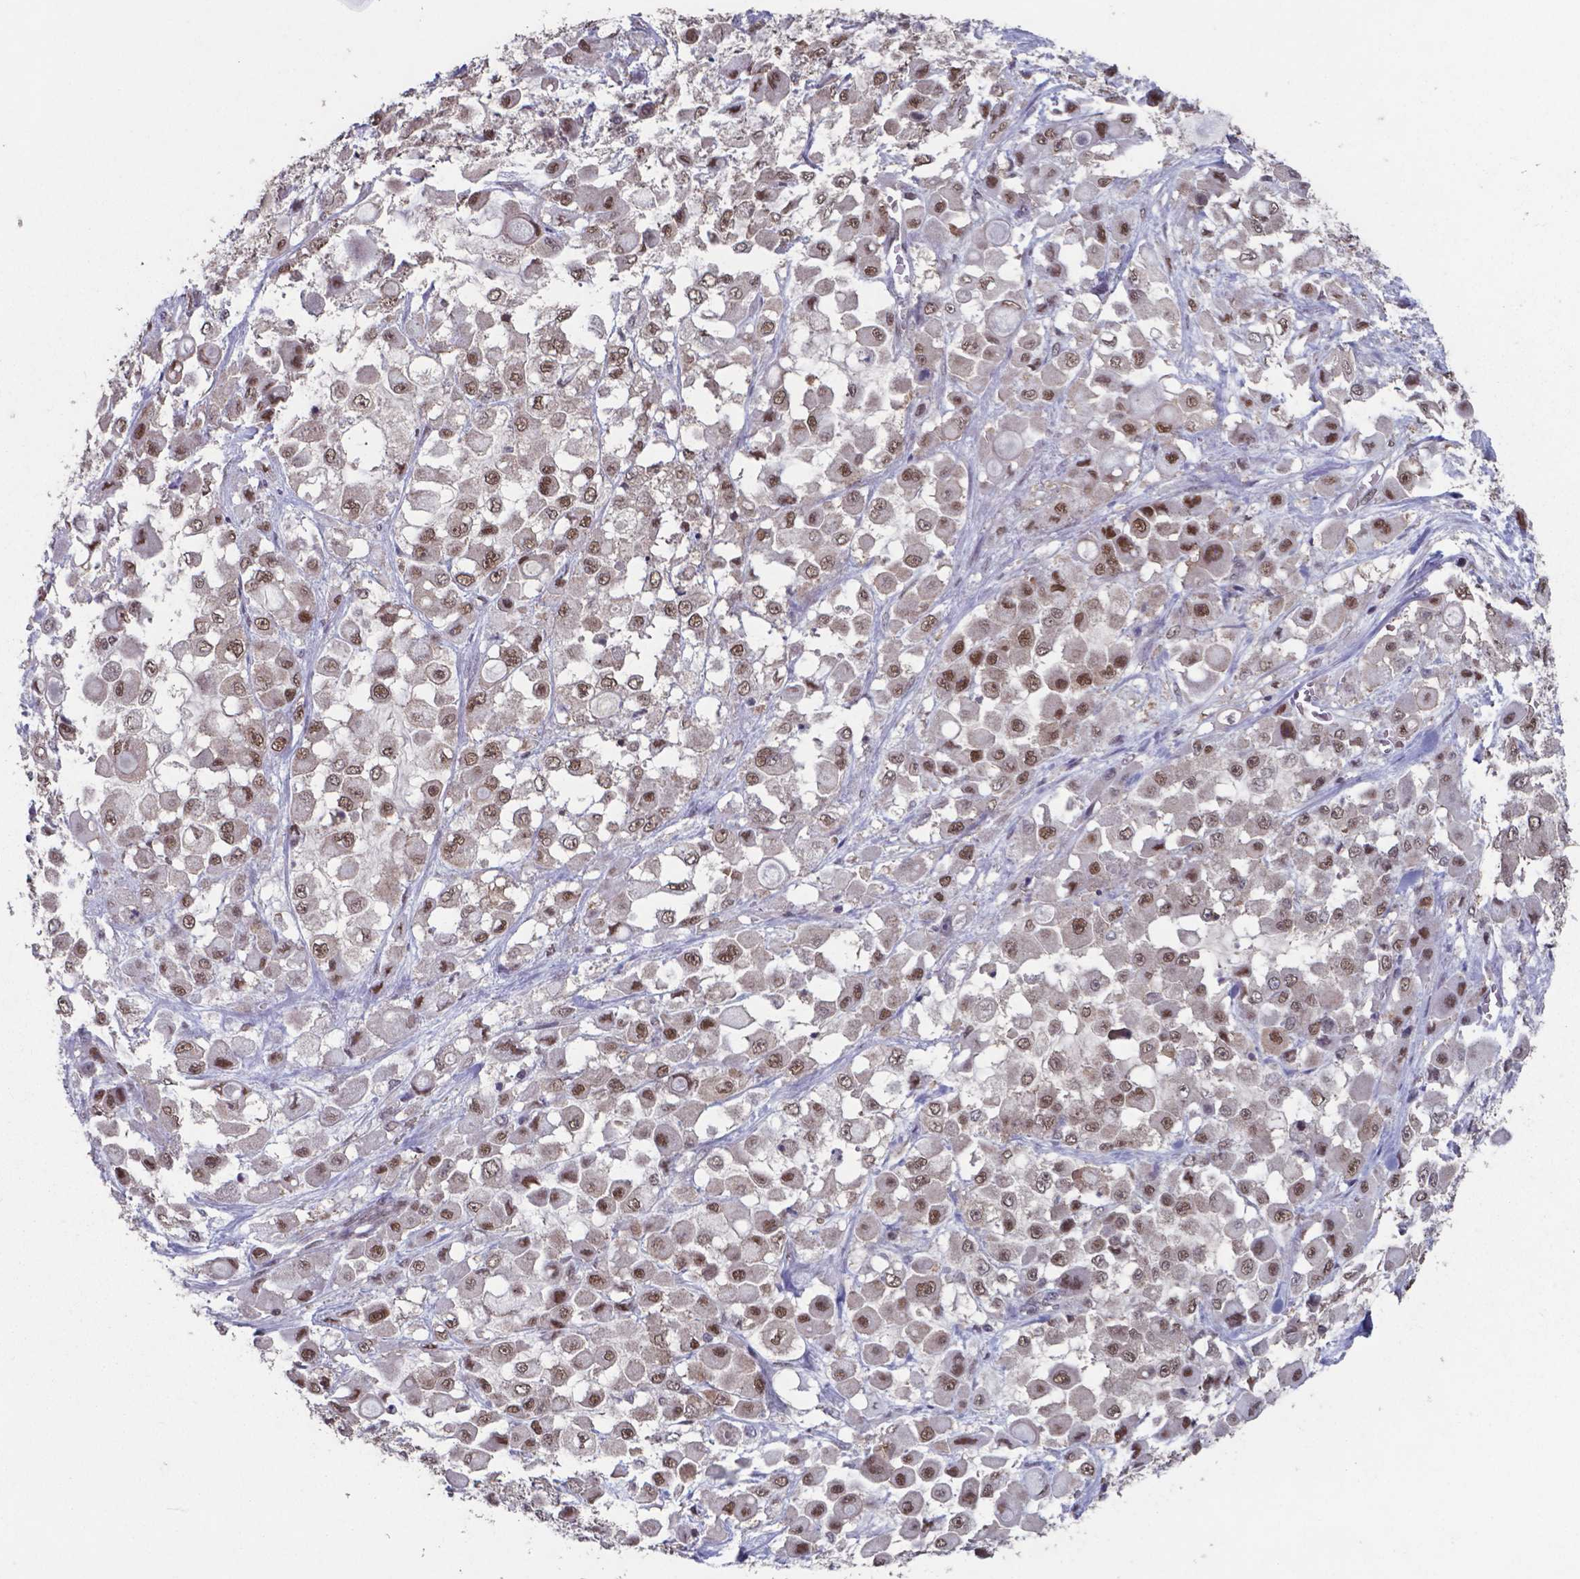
{"staining": {"intensity": "moderate", "quantity": ">75%", "location": "nuclear"}, "tissue": "stomach cancer", "cell_type": "Tumor cells", "image_type": "cancer", "snomed": [{"axis": "morphology", "description": "Adenocarcinoma, NOS"}, {"axis": "topography", "description": "Stomach"}], "caption": "IHC (DAB (3,3'-diaminobenzidine)) staining of human stomach cancer reveals moderate nuclear protein expression in approximately >75% of tumor cells.", "gene": "UBA1", "patient": {"sex": "female", "age": 76}}